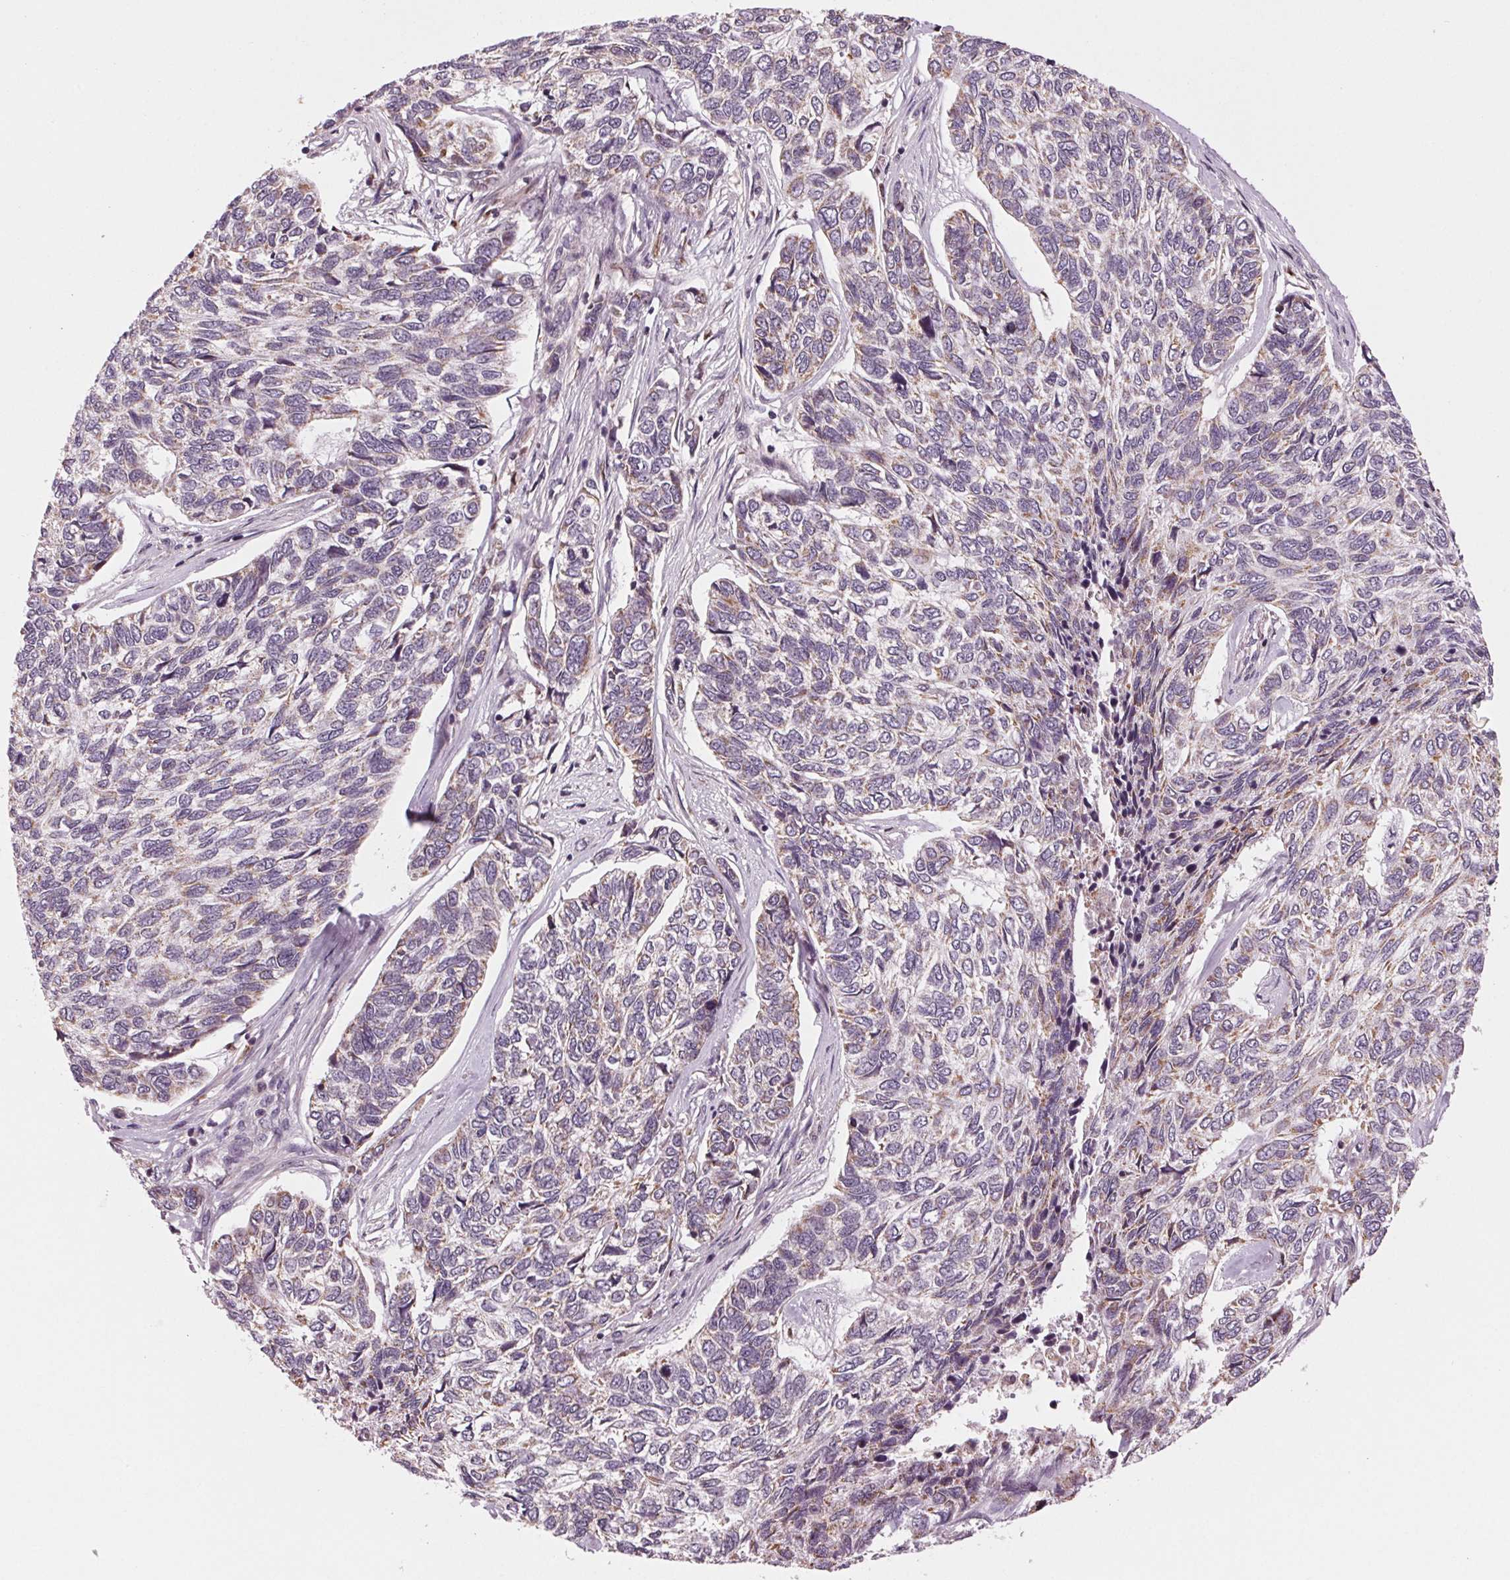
{"staining": {"intensity": "weak", "quantity": "25%-75%", "location": "cytoplasmic/membranous"}, "tissue": "skin cancer", "cell_type": "Tumor cells", "image_type": "cancer", "snomed": [{"axis": "morphology", "description": "Basal cell carcinoma"}, {"axis": "topography", "description": "Skin"}], "caption": "Skin cancer (basal cell carcinoma) stained with IHC demonstrates weak cytoplasmic/membranous staining in approximately 25%-75% of tumor cells.", "gene": "STAT3", "patient": {"sex": "female", "age": 65}}